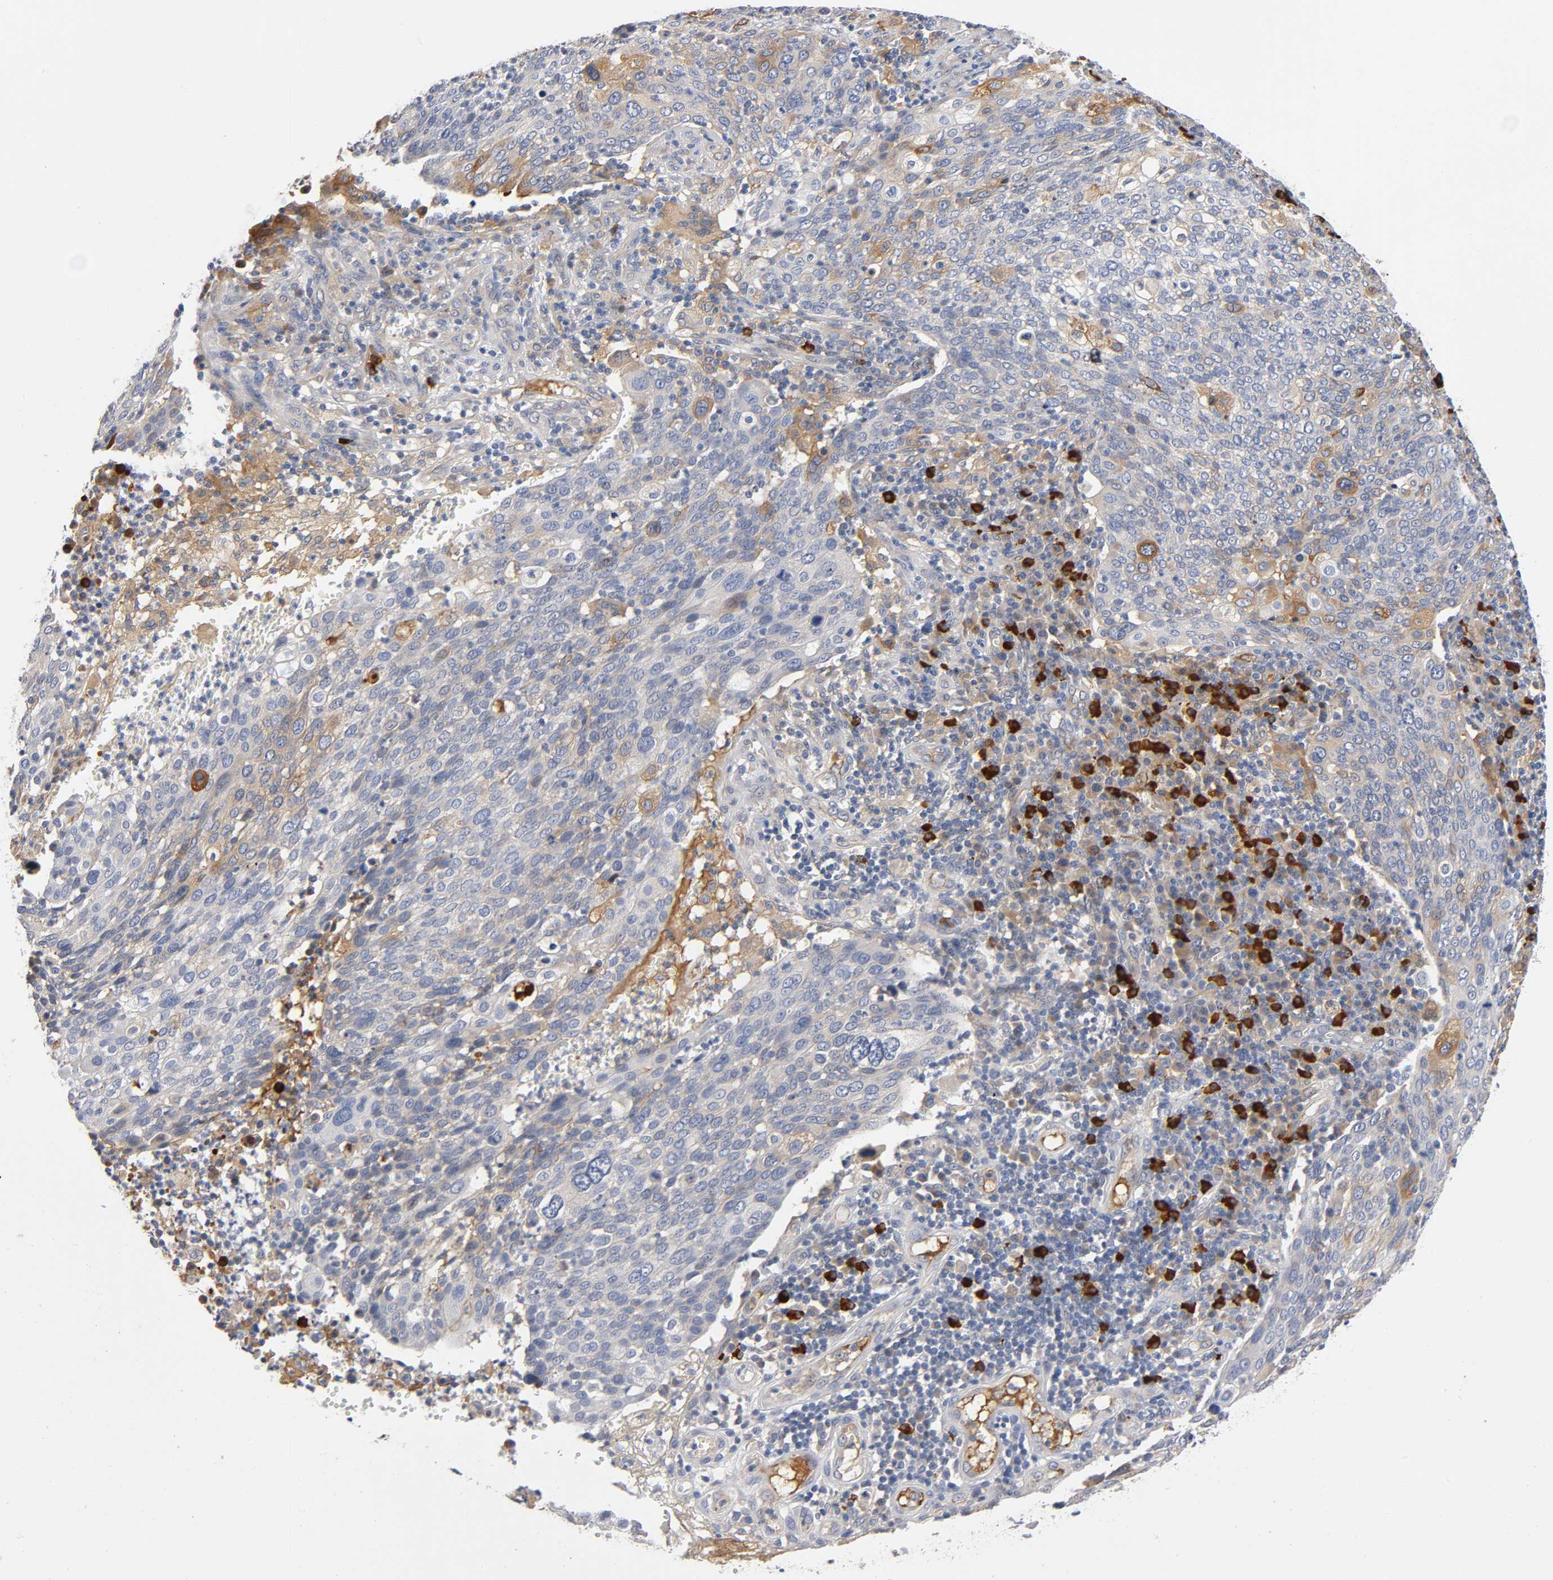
{"staining": {"intensity": "moderate", "quantity": "25%-75%", "location": "cytoplasmic/membranous"}, "tissue": "cervical cancer", "cell_type": "Tumor cells", "image_type": "cancer", "snomed": [{"axis": "morphology", "description": "Squamous cell carcinoma, NOS"}, {"axis": "topography", "description": "Cervix"}], "caption": "Cervical cancer stained with immunohistochemistry (IHC) displays moderate cytoplasmic/membranous positivity in approximately 25%-75% of tumor cells. The protein is shown in brown color, while the nuclei are stained blue.", "gene": "NOVA1", "patient": {"sex": "female", "age": 40}}